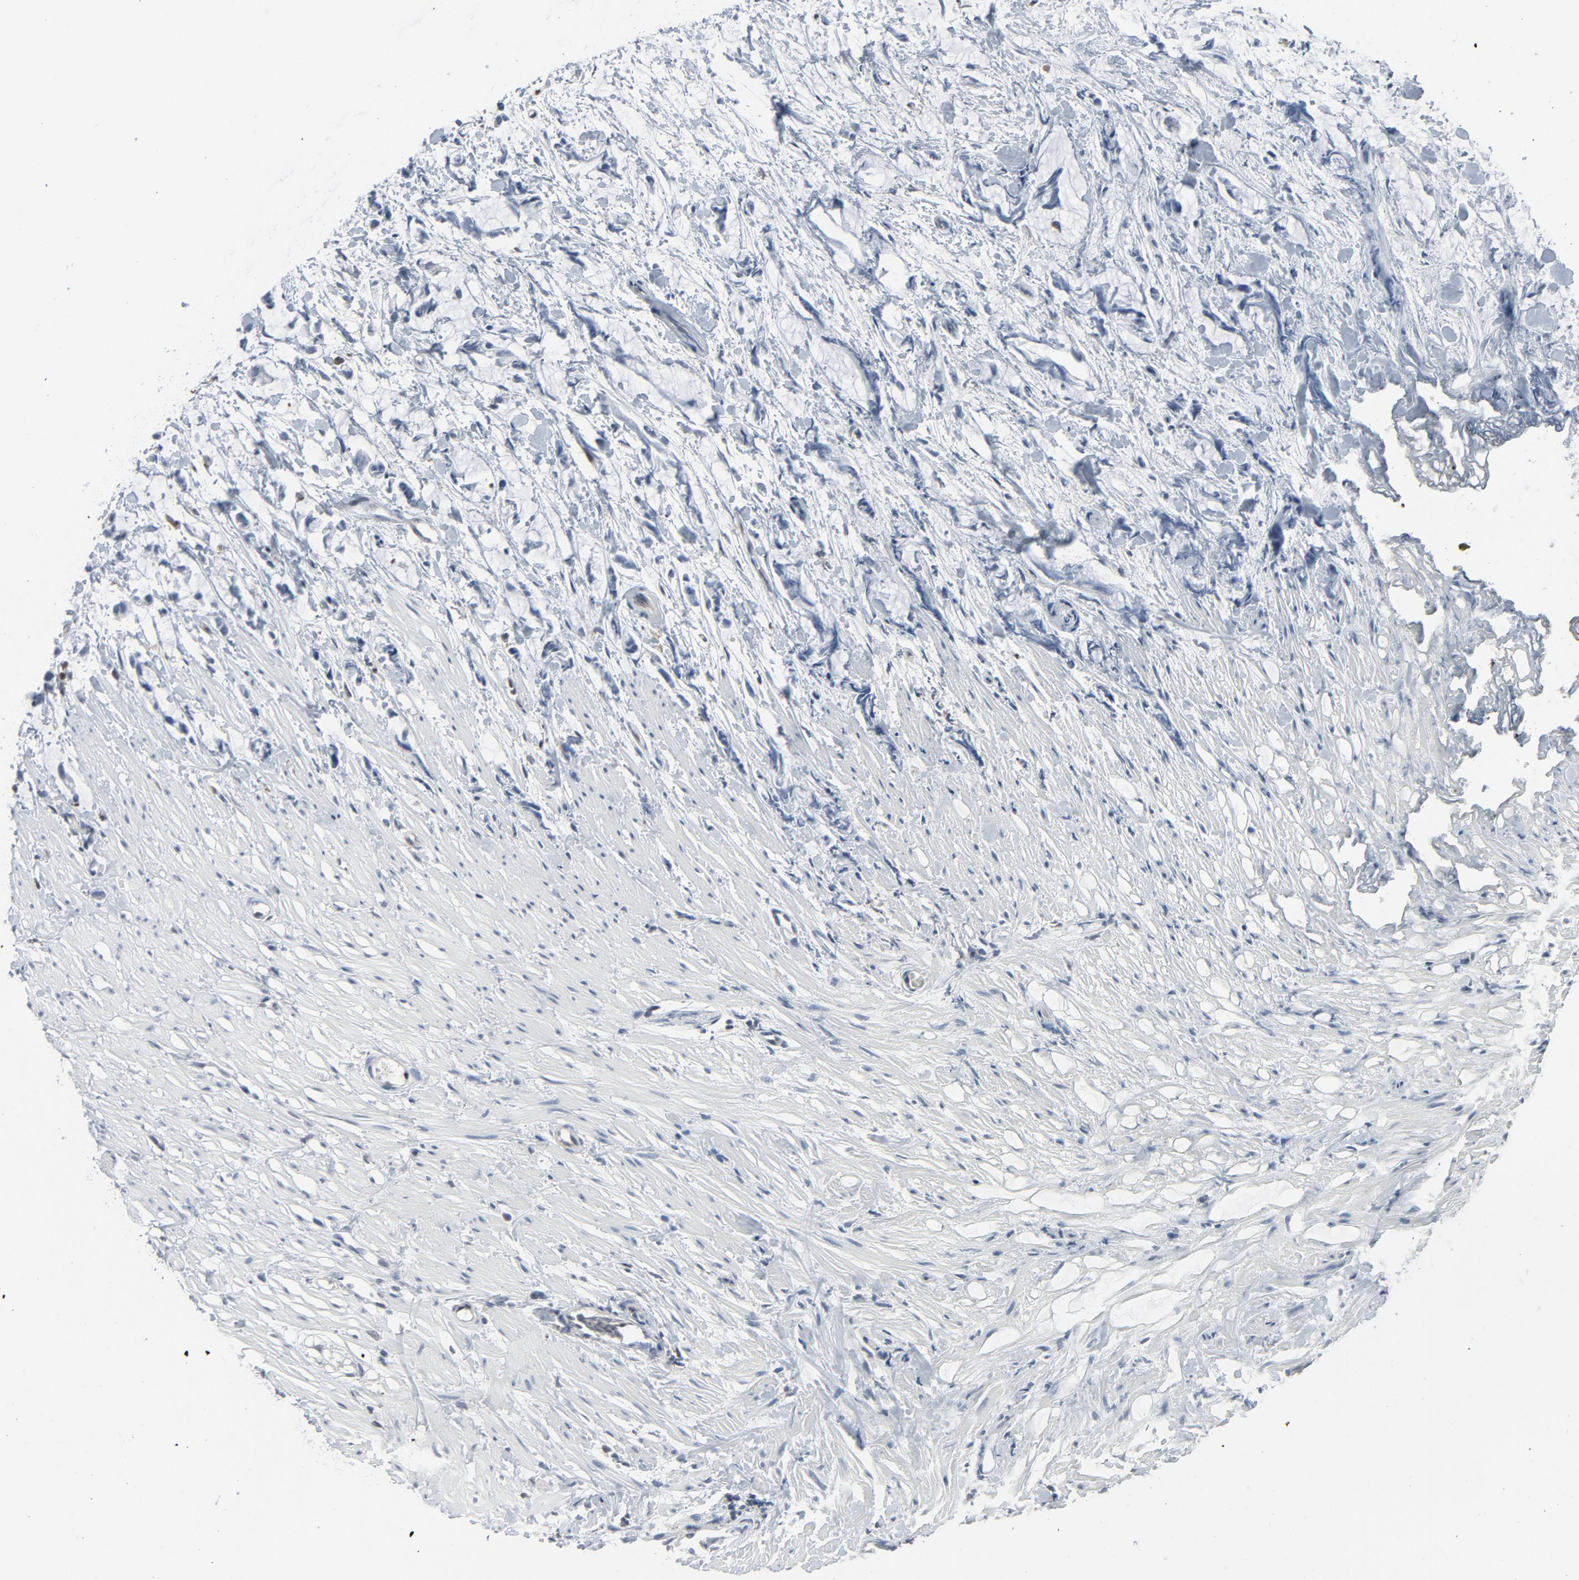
{"staining": {"intensity": "negative", "quantity": "none", "location": "none"}, "tissue": "colorectal cancer", "cell_type": "Tumor cells", "image_type": "cancer", "snomed": [{"axis": "morphology", "description": "Adenocarcinoma, NOS"}, {"axis": "topography", "description": "Colon"}], "caption": "Histopathology image shows no significant protein expression in tumor cells of colorectal cancer.", "gene": "STAT5A", "patient": {"sex": "male", "age": 14}}